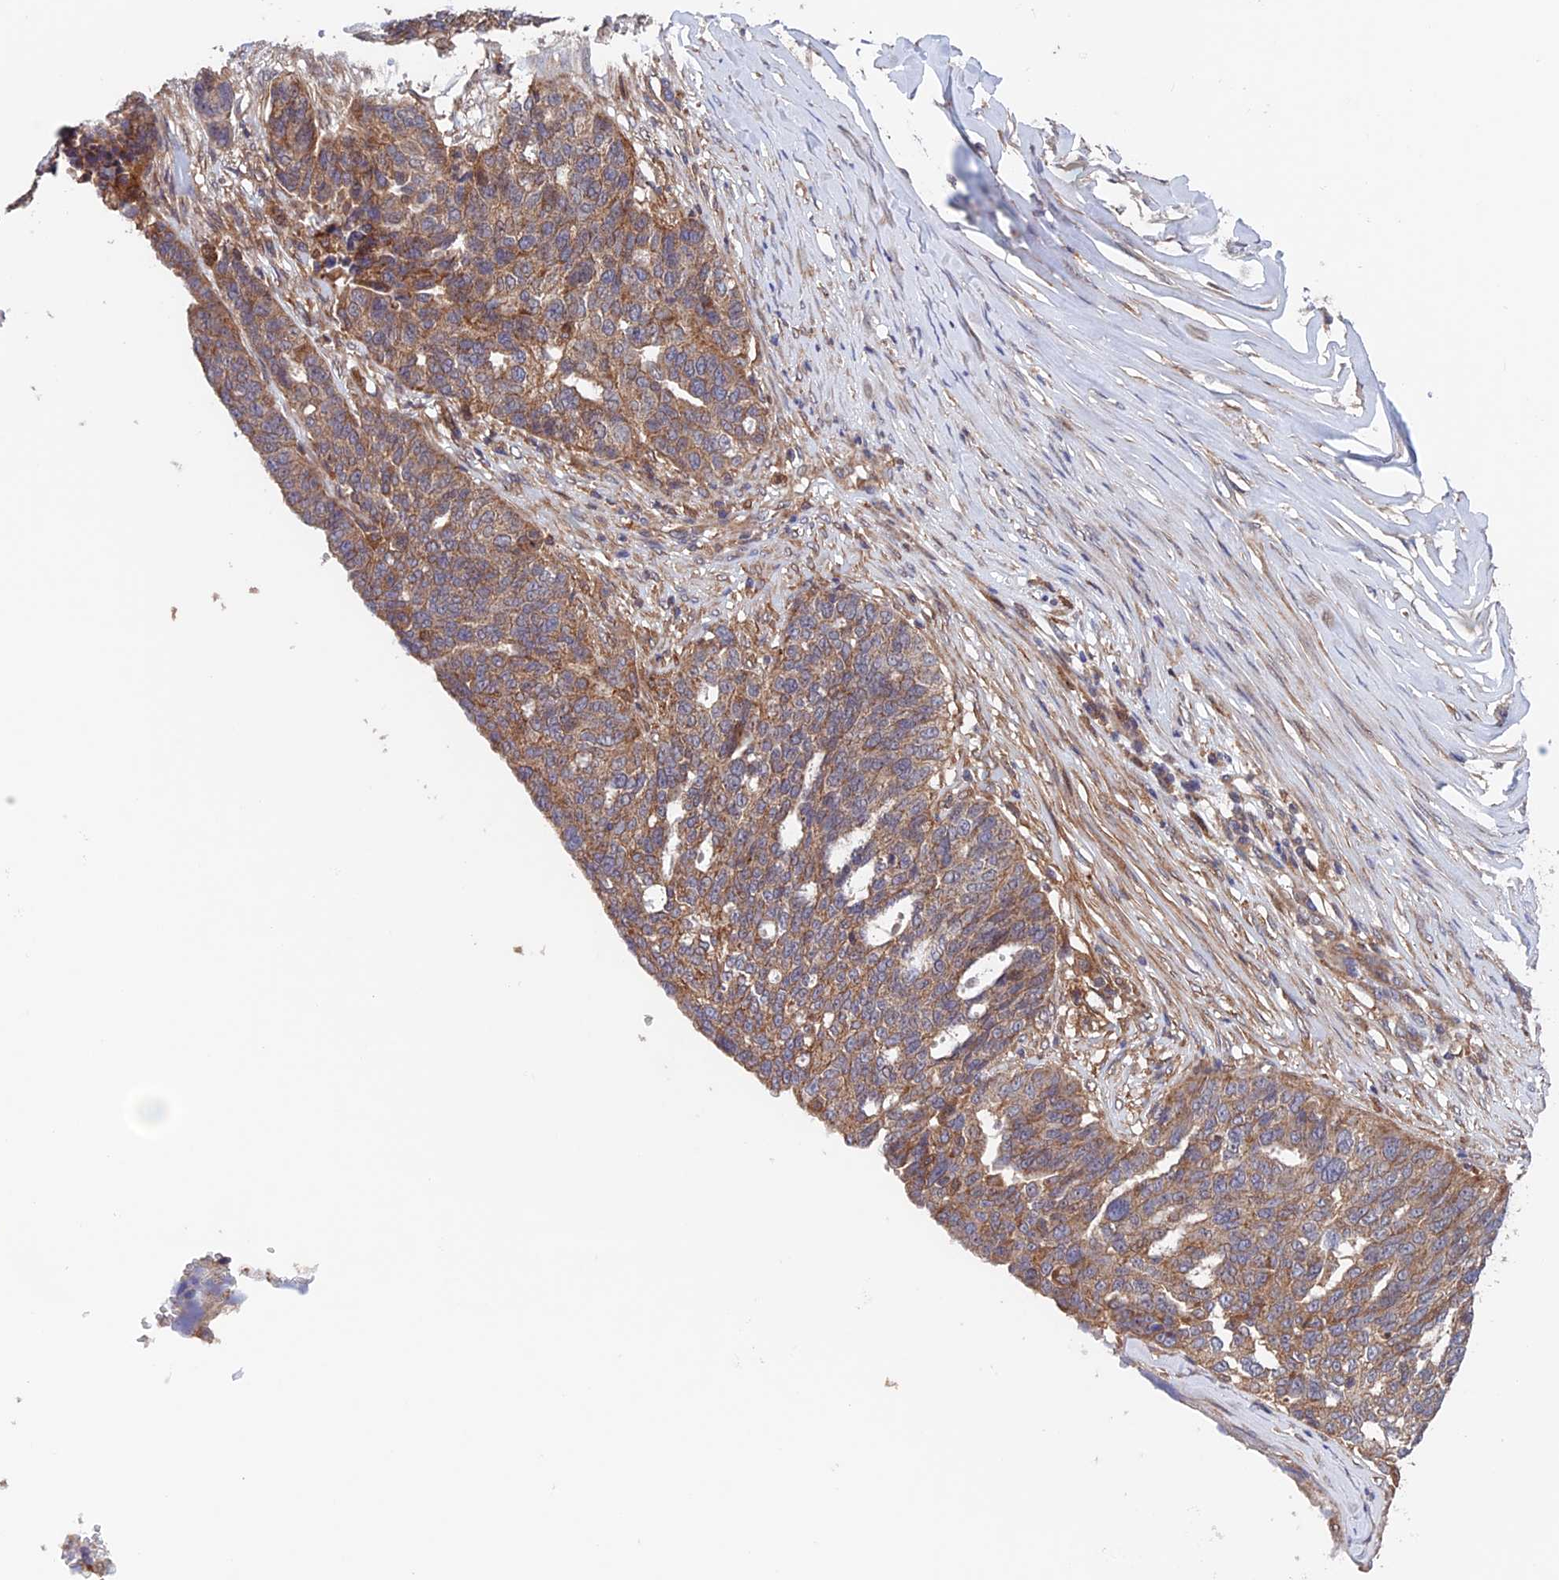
{"staining": {"intensity": "moderate", "quantity": ">75%", "location": "cytoplasmic/membranous"}, "tissue": "ovarian cancer", "cell_type": "Tumor cells", "image_type": "cancer", "snomed": [{"axis": "morphology", "description": "Cystadenocarcinoma, serous, NOS"}, {"axis": "topography", "description": "Ovary"}], "caption": "Ovarian cancer (serous cystadenocarcinoma) stained with a brown dye shows moderate cytoplasmic/membranous positive expression in approximately >75% of tumor cells.", "gene": "NUDT16L1", "patient": {"sex": "female", "age": 59}}